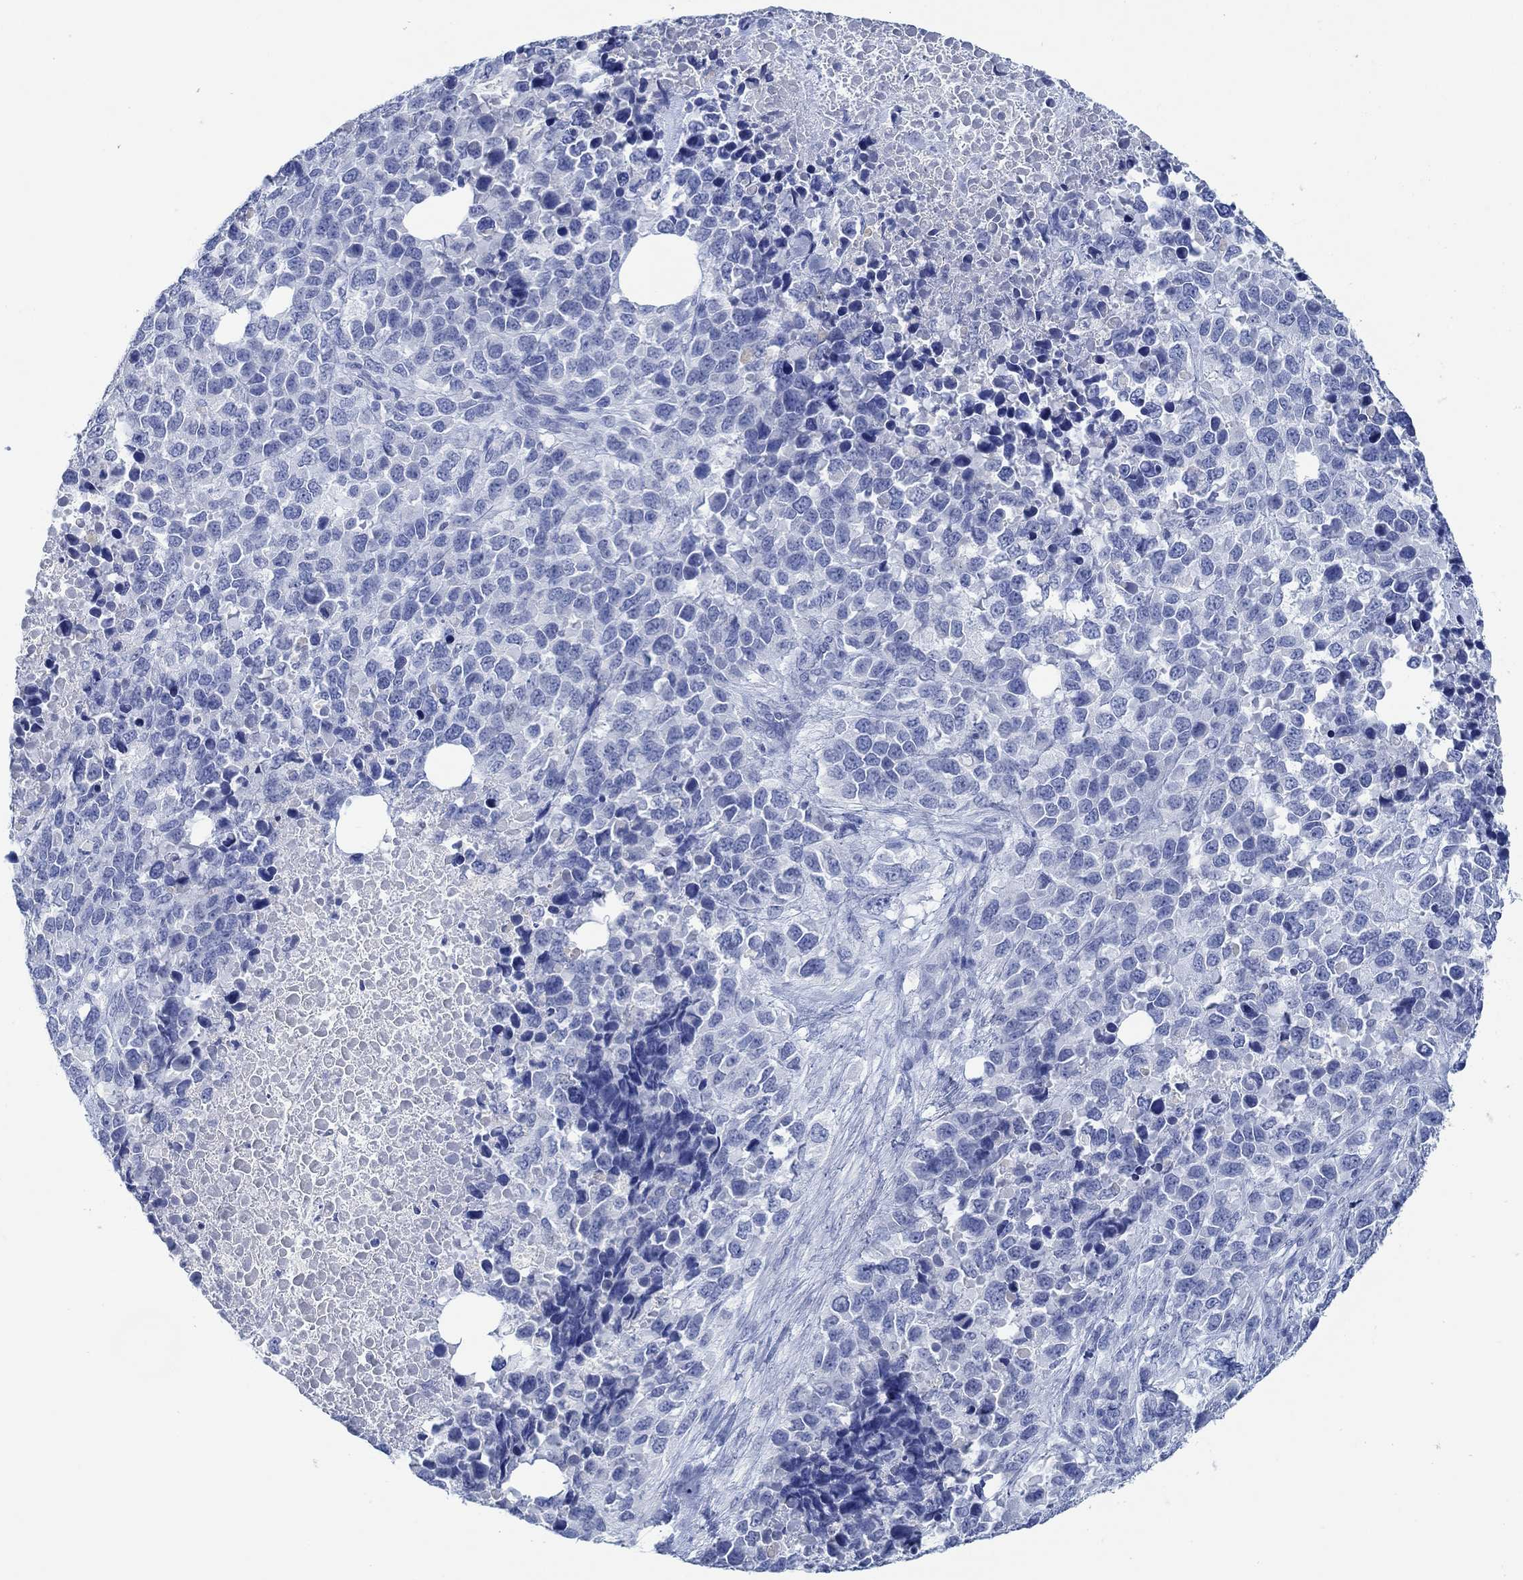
{"staining": {"intensity": "negative", "quantity": "none", "location": "none"}, "tissue": "melanoma", "cell_type": "Tumor cells", "image_type": "cancer", "snomed": [{"axis": "morphology", "description": "Malignant melanoma, Metastatic site"}, {"axis": "topography", "description": "Skin"}], "caption": "The micrograph demonstrates no staining of tumor cells in melanoma.", "gene": "PPP1R17", "patient": {"sex": "male", "age": 84}}